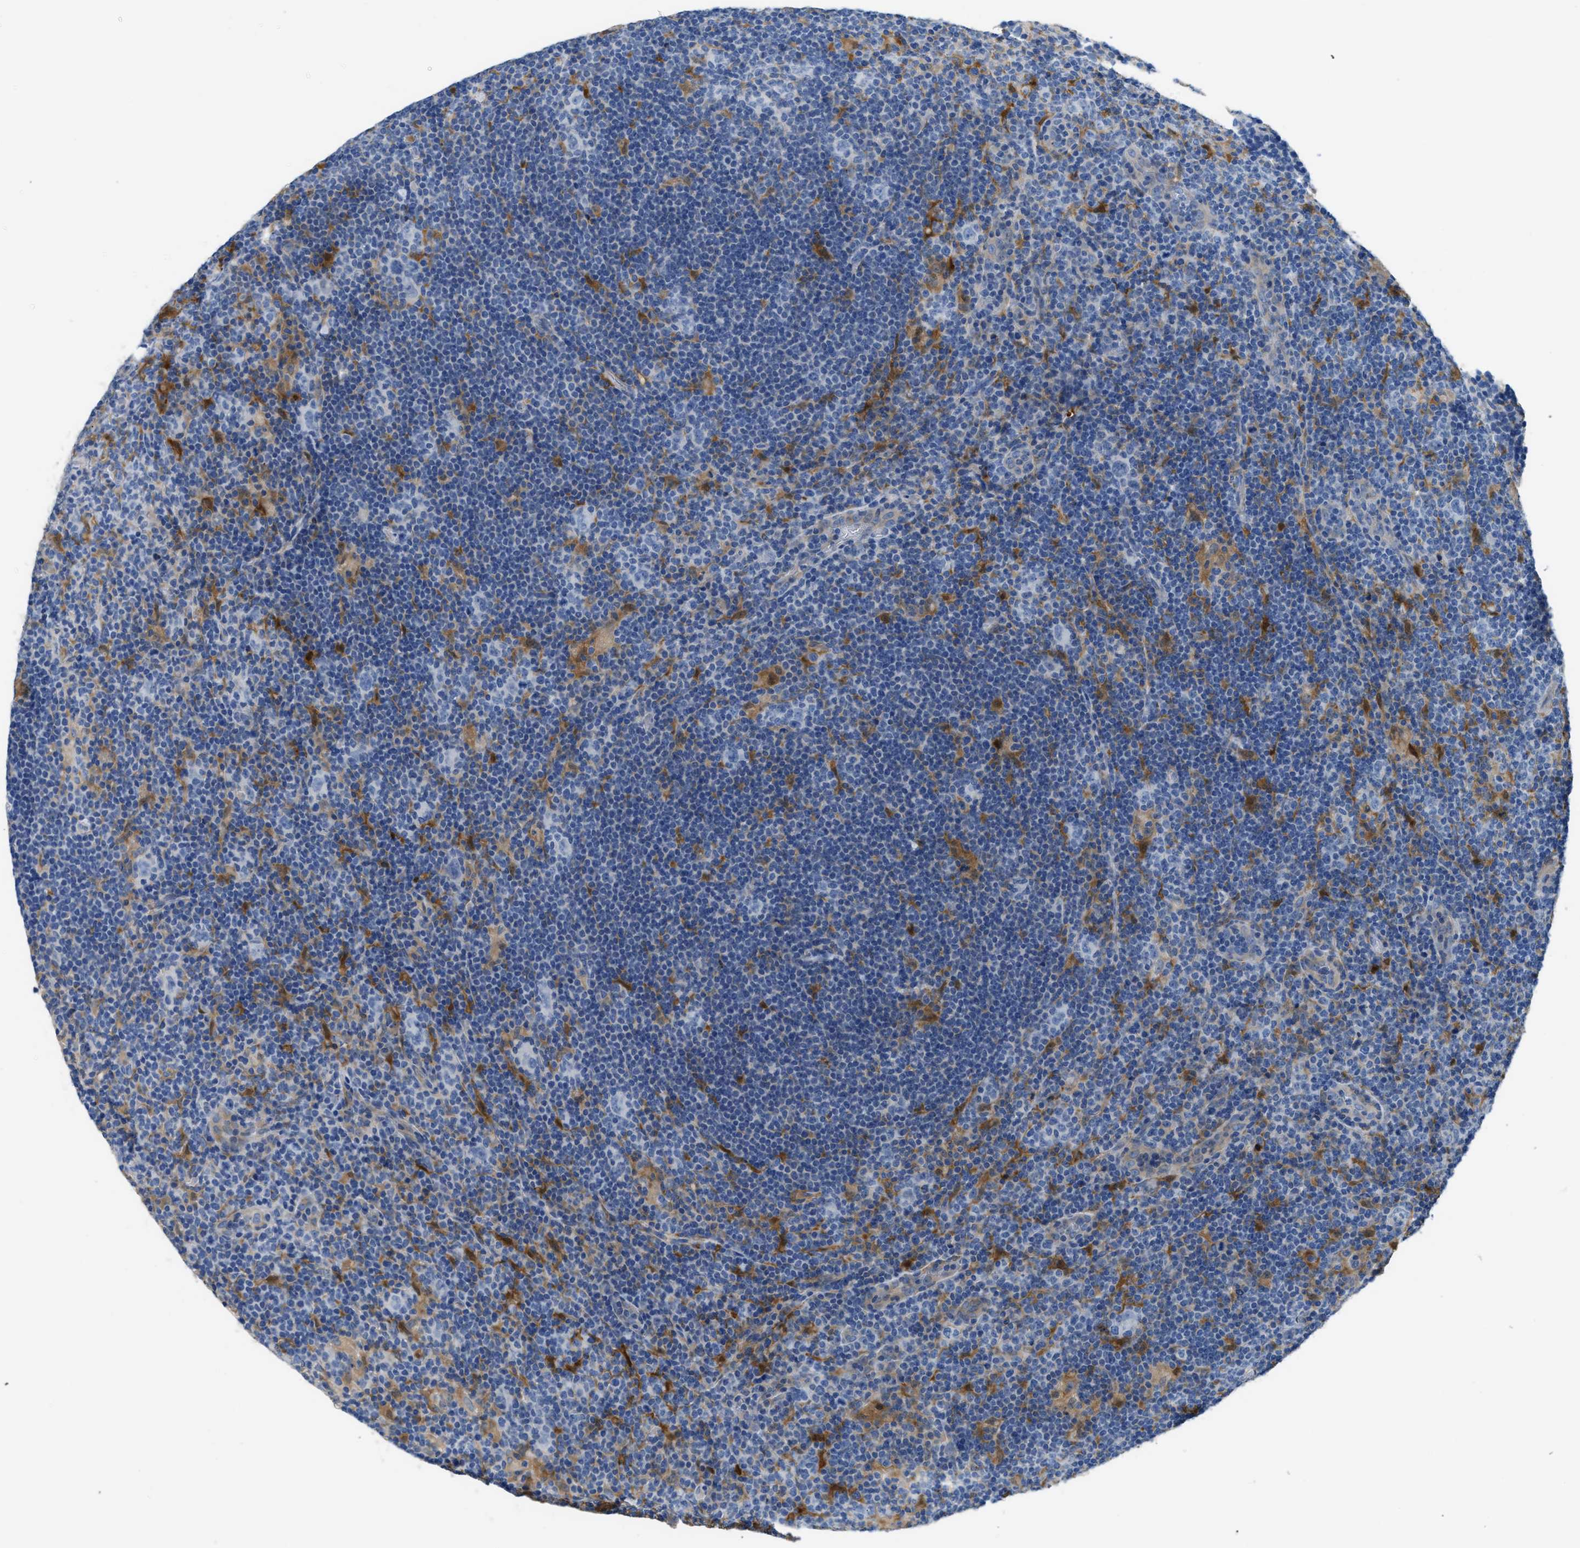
{"staining": {"intensity": "negative", "quantity": "none", "location": "none"}, "tissue": "lymphoma", "cell_type": "Tumor cells", "image_type": "cancer", "snomed": [{"axis": "morphology", "description": "Hodgkin's disease, NOS"}, {"axis": "topography", "description": "Lymph node"}], "caption": "An immunohistochemistry image of Hodgkin's disease is shown. There is no staining in tumor cells of Hodgkin's disease.", "gene": "C1S", "patient": {"sex": "female", "age": 57}}